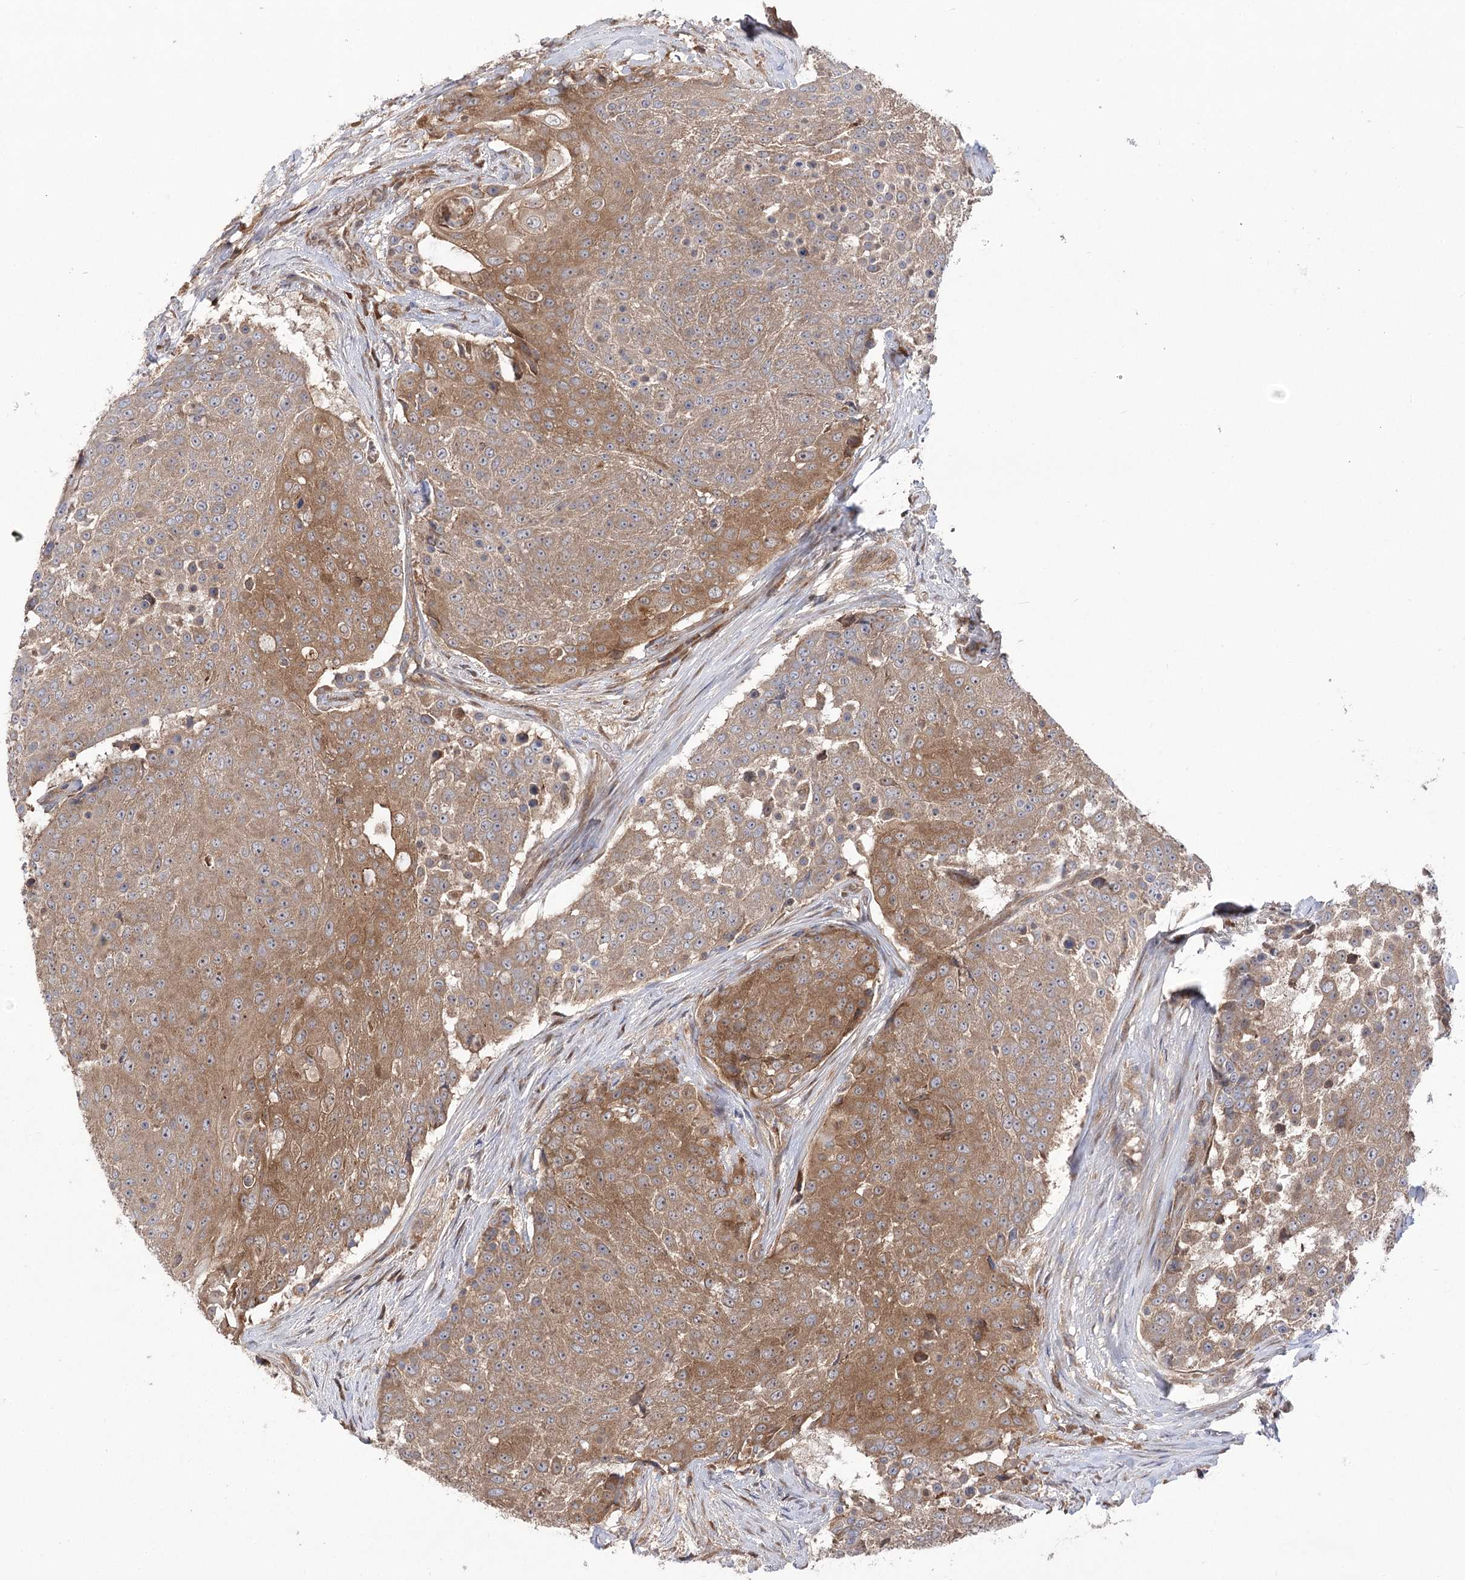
{"staining": {"intensity": "moderate", "quantity": ">75%", "location": "cytoplasmic/membranous"}, "tissue": "urothelial cancer", "cell_type": "Tumor cells", "image_type": "cancer", "snomed": [{"axis": "morphology", "description": "Urothelial carcinoma, High grade"}, {"axis": "topography", "description": "Urinary bladder"}], "caption": "IHC of high-grade urothelial carcinoma displays medium levels of moderate cytoplasmic/membranous staining in about >75% of tumor cells.", "gene": "VPS37B", "patient": {"sex": "female", "age": 63}}